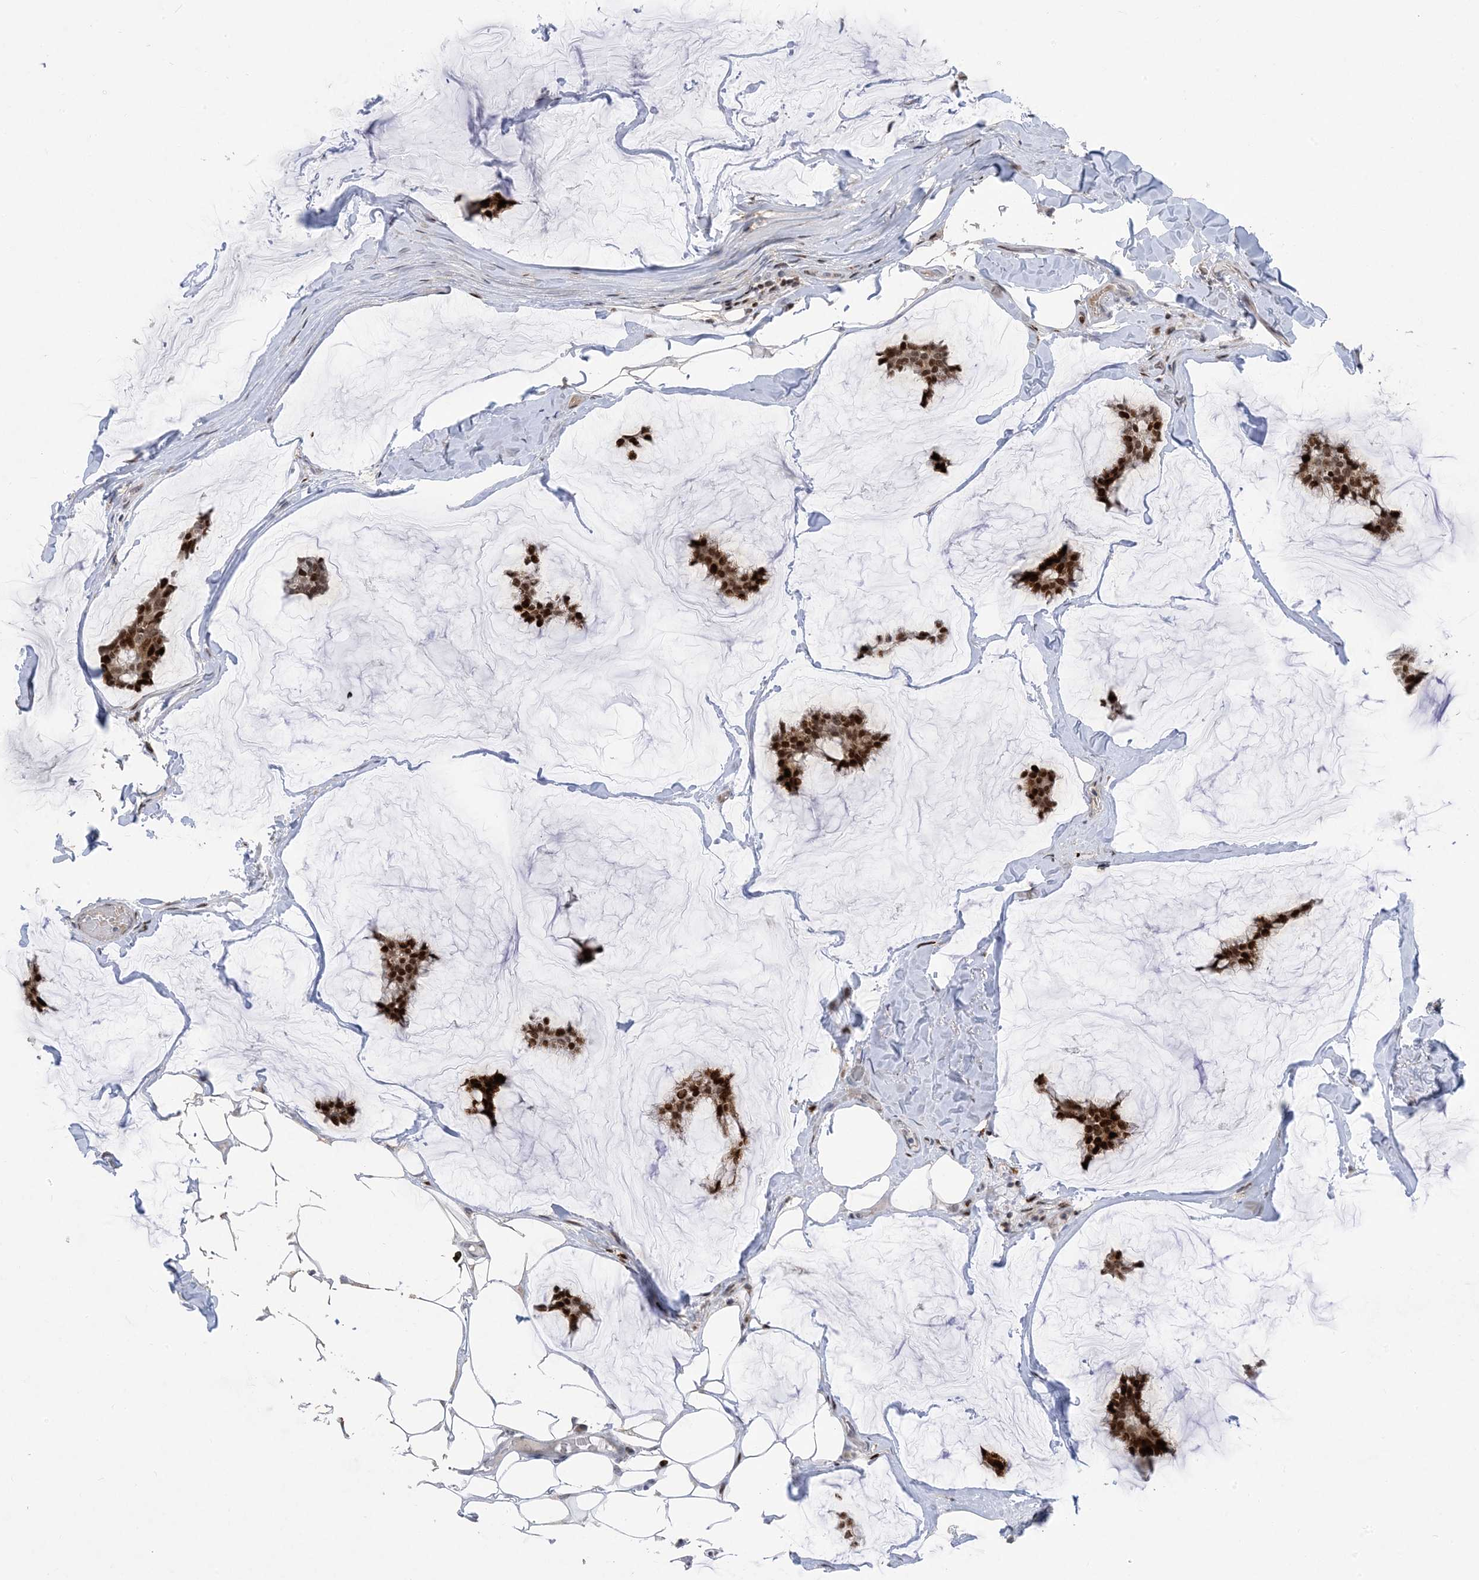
{"staining": {"intensity": "strong", "quantity": ">75%", "location": "nuclear"}, "tissue": "breast cancer", "cell_type": "Tumor cells", "image_type": "cancer", "snomed": [{"axis": "morphology", "description": "Duct carcinoma"}, {"axis": "topography", "description": "Breast"}], "caption": "Human breast cancer stained with a protein marker shows strong staining in tumor cells.", "gene": "SLC25A53", "patient": {"sex": "female", "age": 93}}